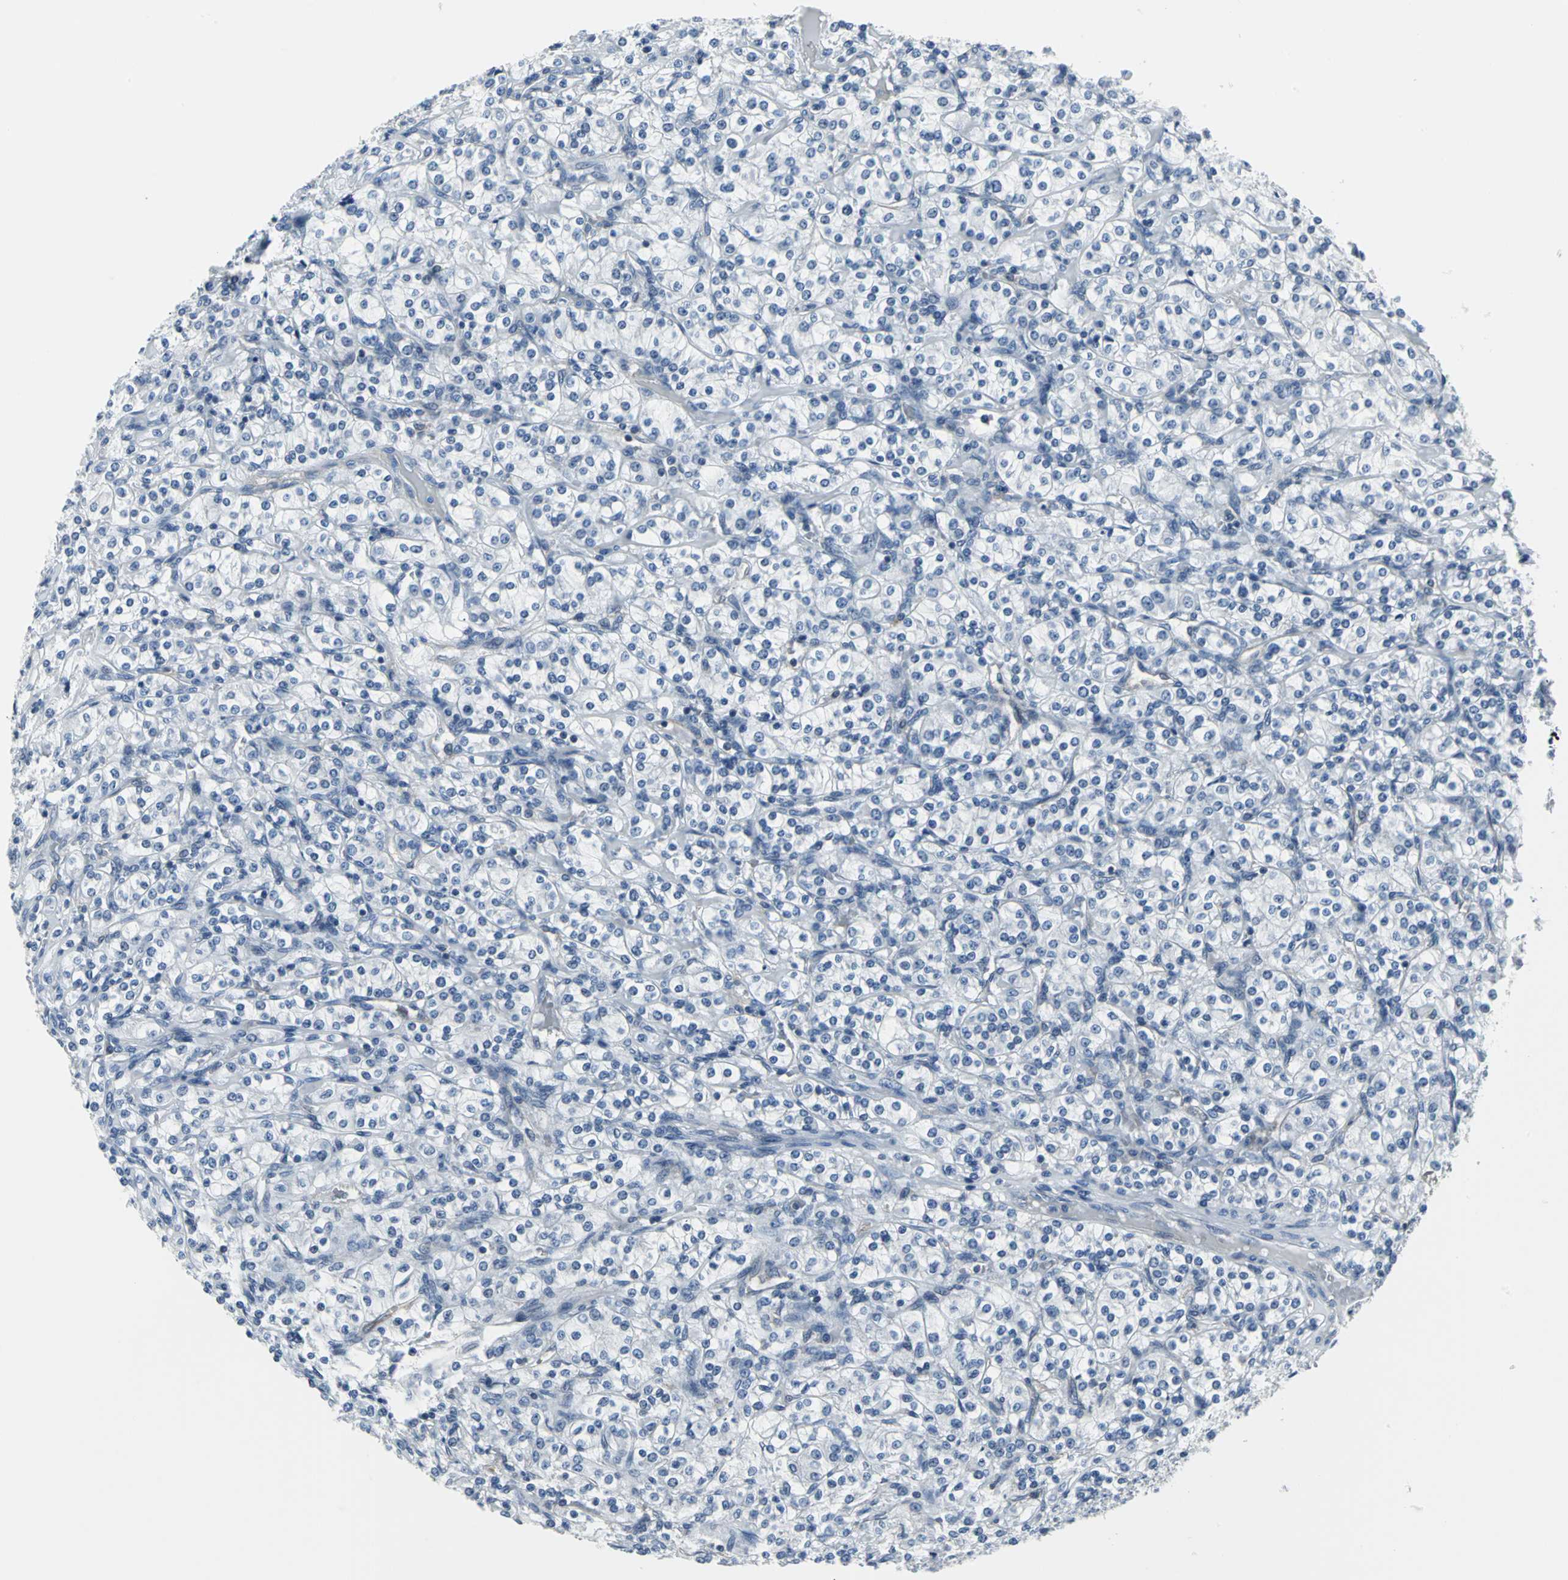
{"staining": {"intensity": "negative", "quantity": "none", "location": "none"}, "tissue": "renal cancer", "cell_type": "Tumor cells", "image_type": "cancer", "snomed": [{"axis": "morphology", "description": "Adenocarcinoma, NOS"}, {"axis": "topography", "description": "Kidney"}], "caption": "DAB (3,3'-diaminobenzidine) immunohistochemical staining of renal adenocarcinoma shows no significant staining in tumor cells.", "gene": "IQGAP2", "patient": {"sex": "male", "age": 77}}